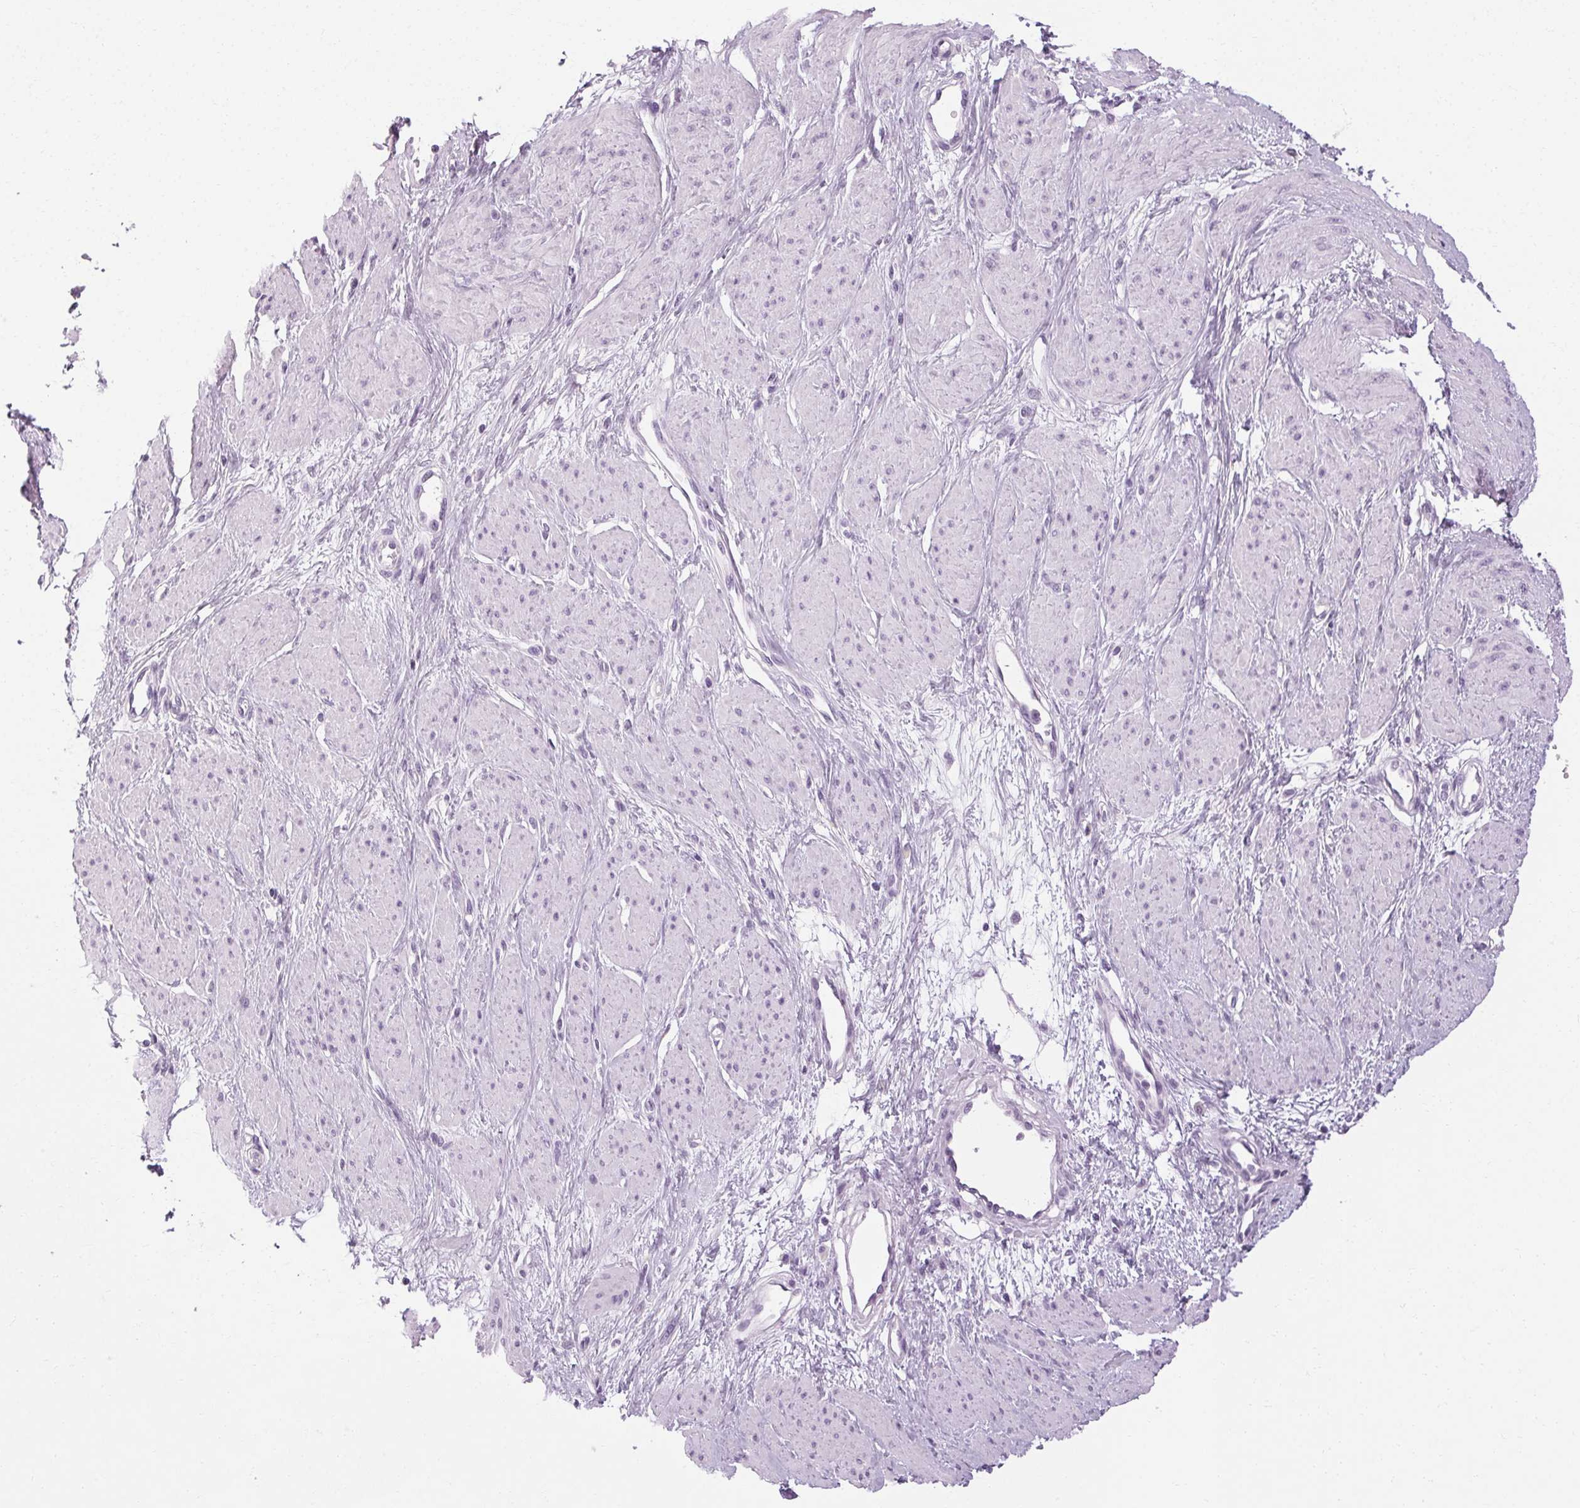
{"staining": {"intensity": "negative", "quantity": "none", "location": "none"}, "tissue": "smooth muscle", "cell_type": "Smooth muscle cells", "image_type": "normal", "snomed": [{"axis": "morphology", "description": "Normal tissue, NOS"}, {"axis": "topography", "description": "Smooth muscle"}, {"axis": "topography", "description": "Uterus"}], "caption": "The image displays no staining of smooth muscle cells in unremarkable smooth muscle.", "gene": "POMC", "patient": {"sex": "female", "age": 39}}